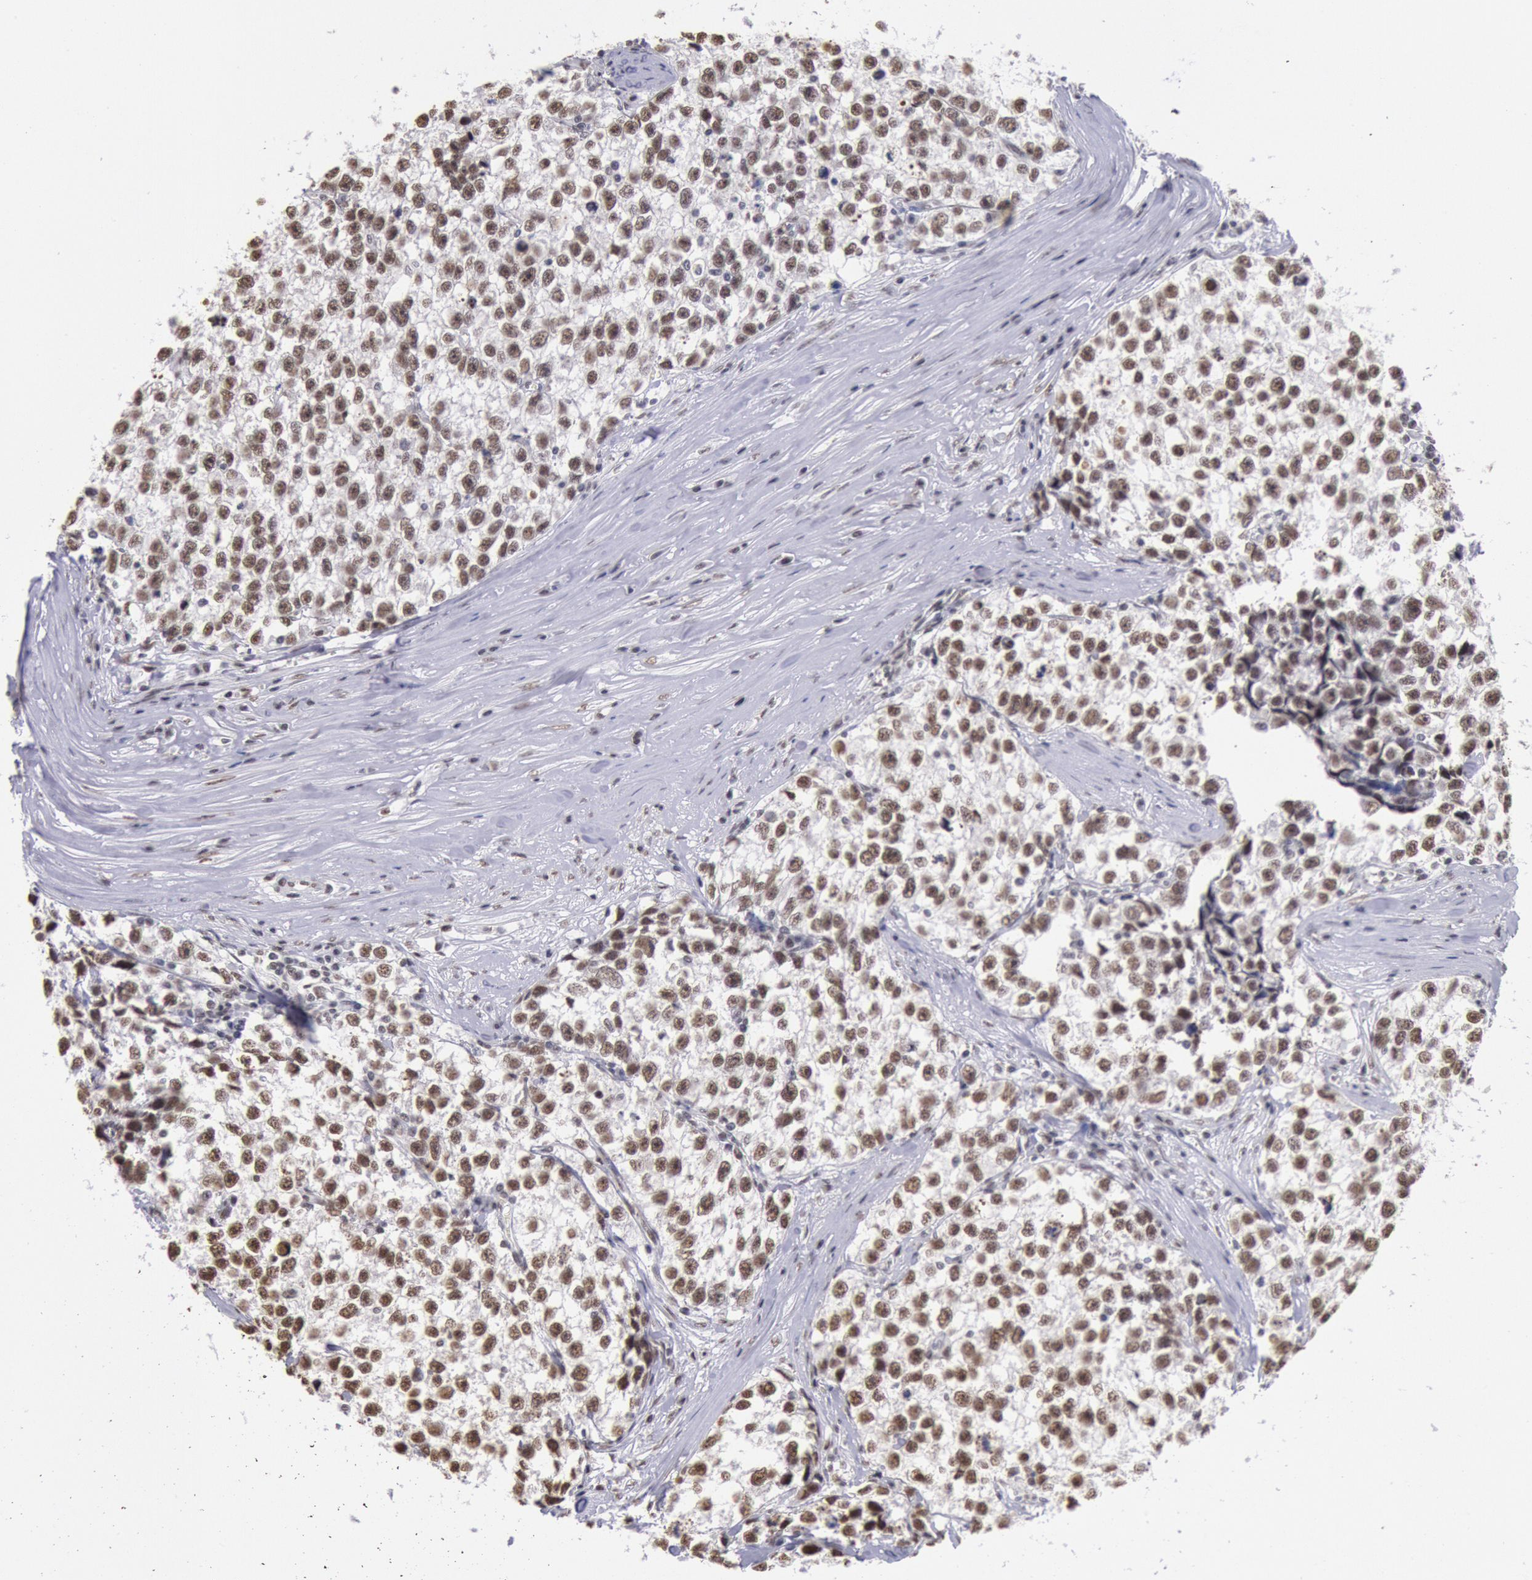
{"staining": {"intensity": "moderate", "quantity": ">75%", "location": "nuclear"}, "tissue": "testis cancer", "cell_type": "Tumor cells", "image_type": "cancer", "snomed": [{"axis": "morphology", "description": "Seminoma, NOS"}, {"axis": "morphology", "description": "Carcinoma, Embryonal, NOS"}, {"axis": "topography", "description": "Testis"}], "caption": "This micrograph exhibits testis cancer (seminoma) stained with IHC to label a protein in brown. The nuclear of tumor cells show moderate positivity for the protein. Nuclei are counter-stained blue.", "gene": "SNRPD3", "patient": {"sex": "male", "age": 30}}